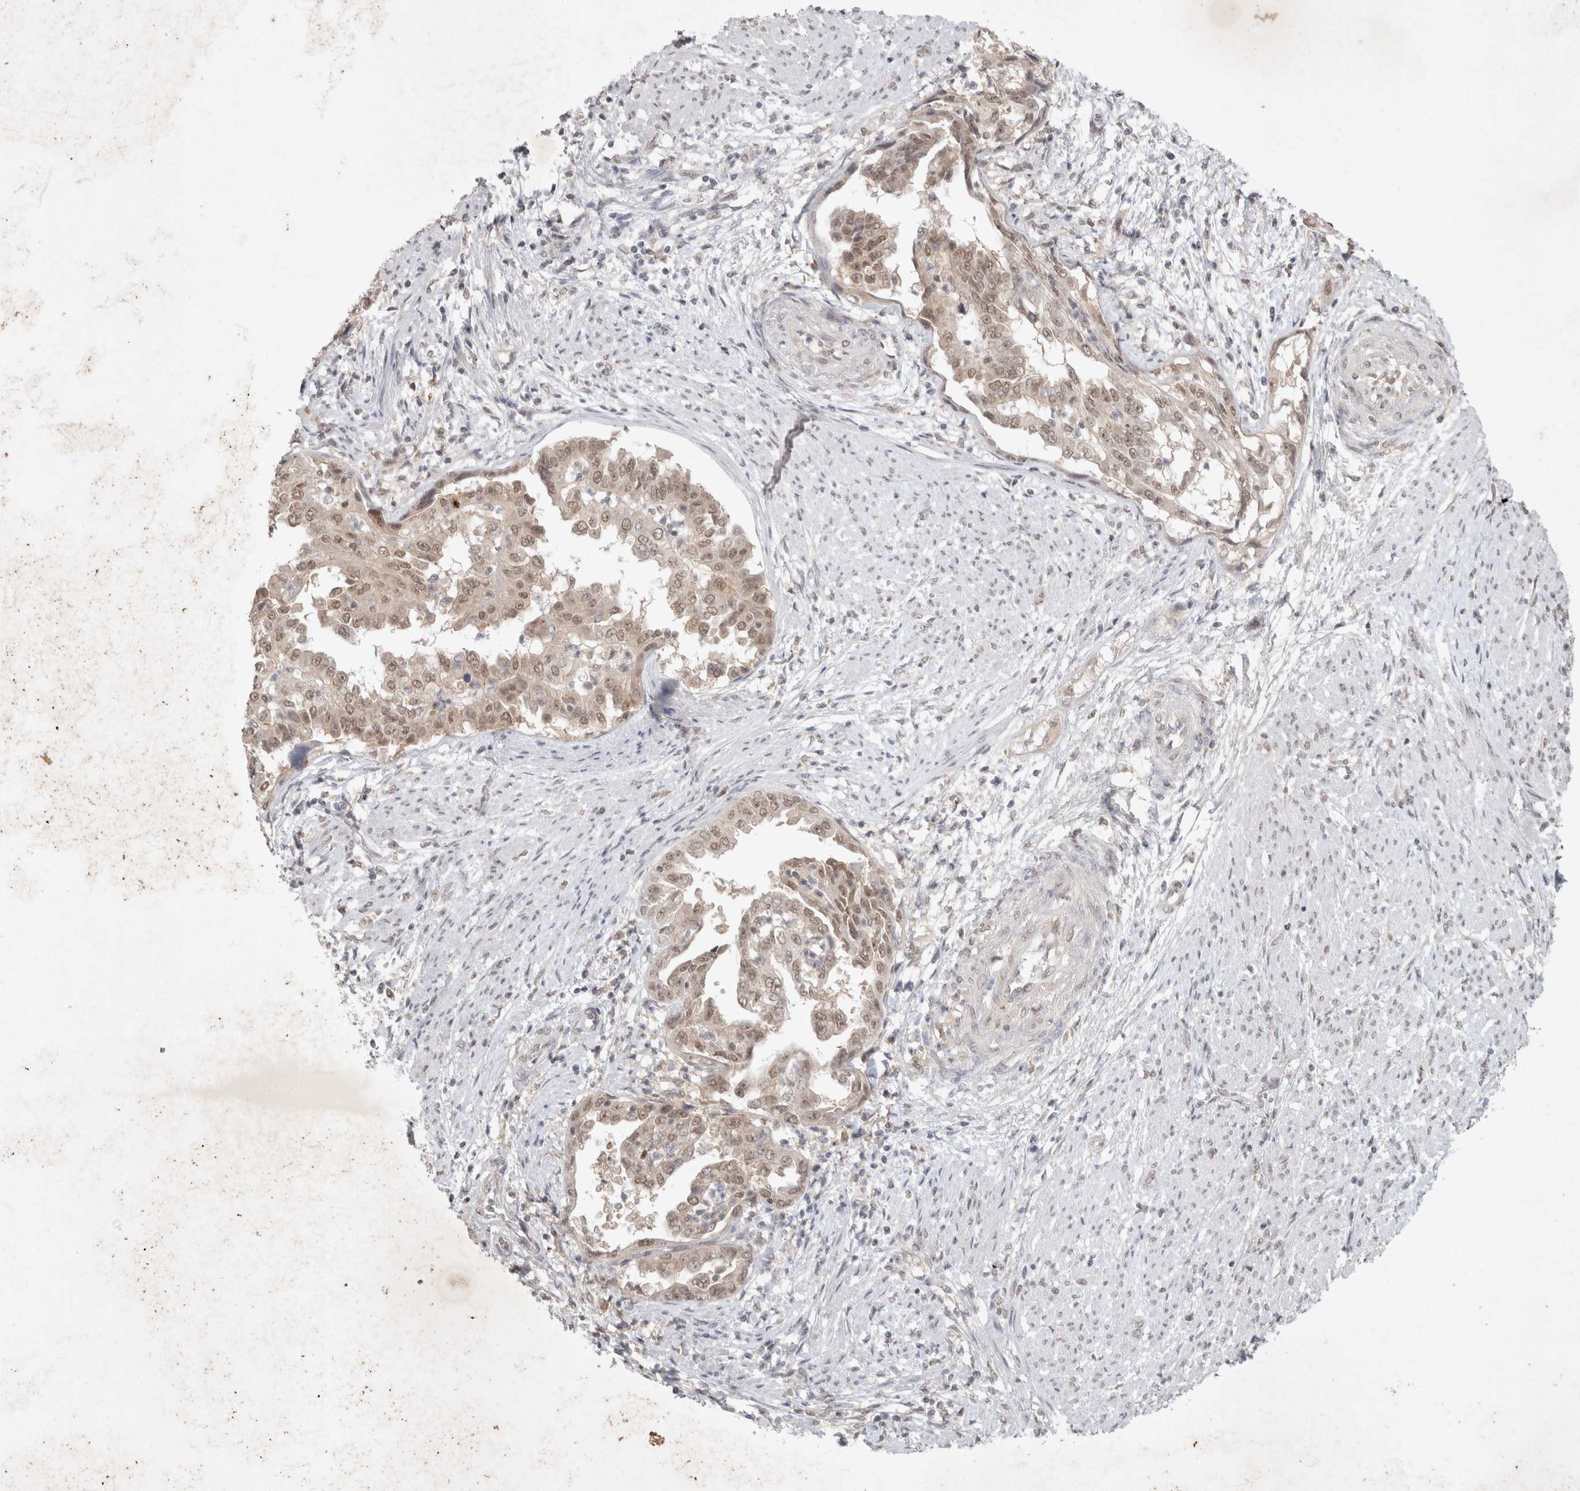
{"staining": {"intensity": "moderate", "quantity": ">75%", "location": "nuclear"}, "tissue": "endometrial cancer", "cell_type": "Tumor cells", "image_type": "cancer", "snomed": [{"axis": "morphology", "description": "Adenocarcinoma, NOS"}, {"axis": "topography", "description": "Endometrium"}], "caption": "Immunohistochemistry of human endometrial cancer (adenocarcinoma) demonstrates medium levels of moderate nuclear expression in about >75% of tumor cells.", "gene": "FBXO42", "patient": {"sex": "female", "age": 85}}